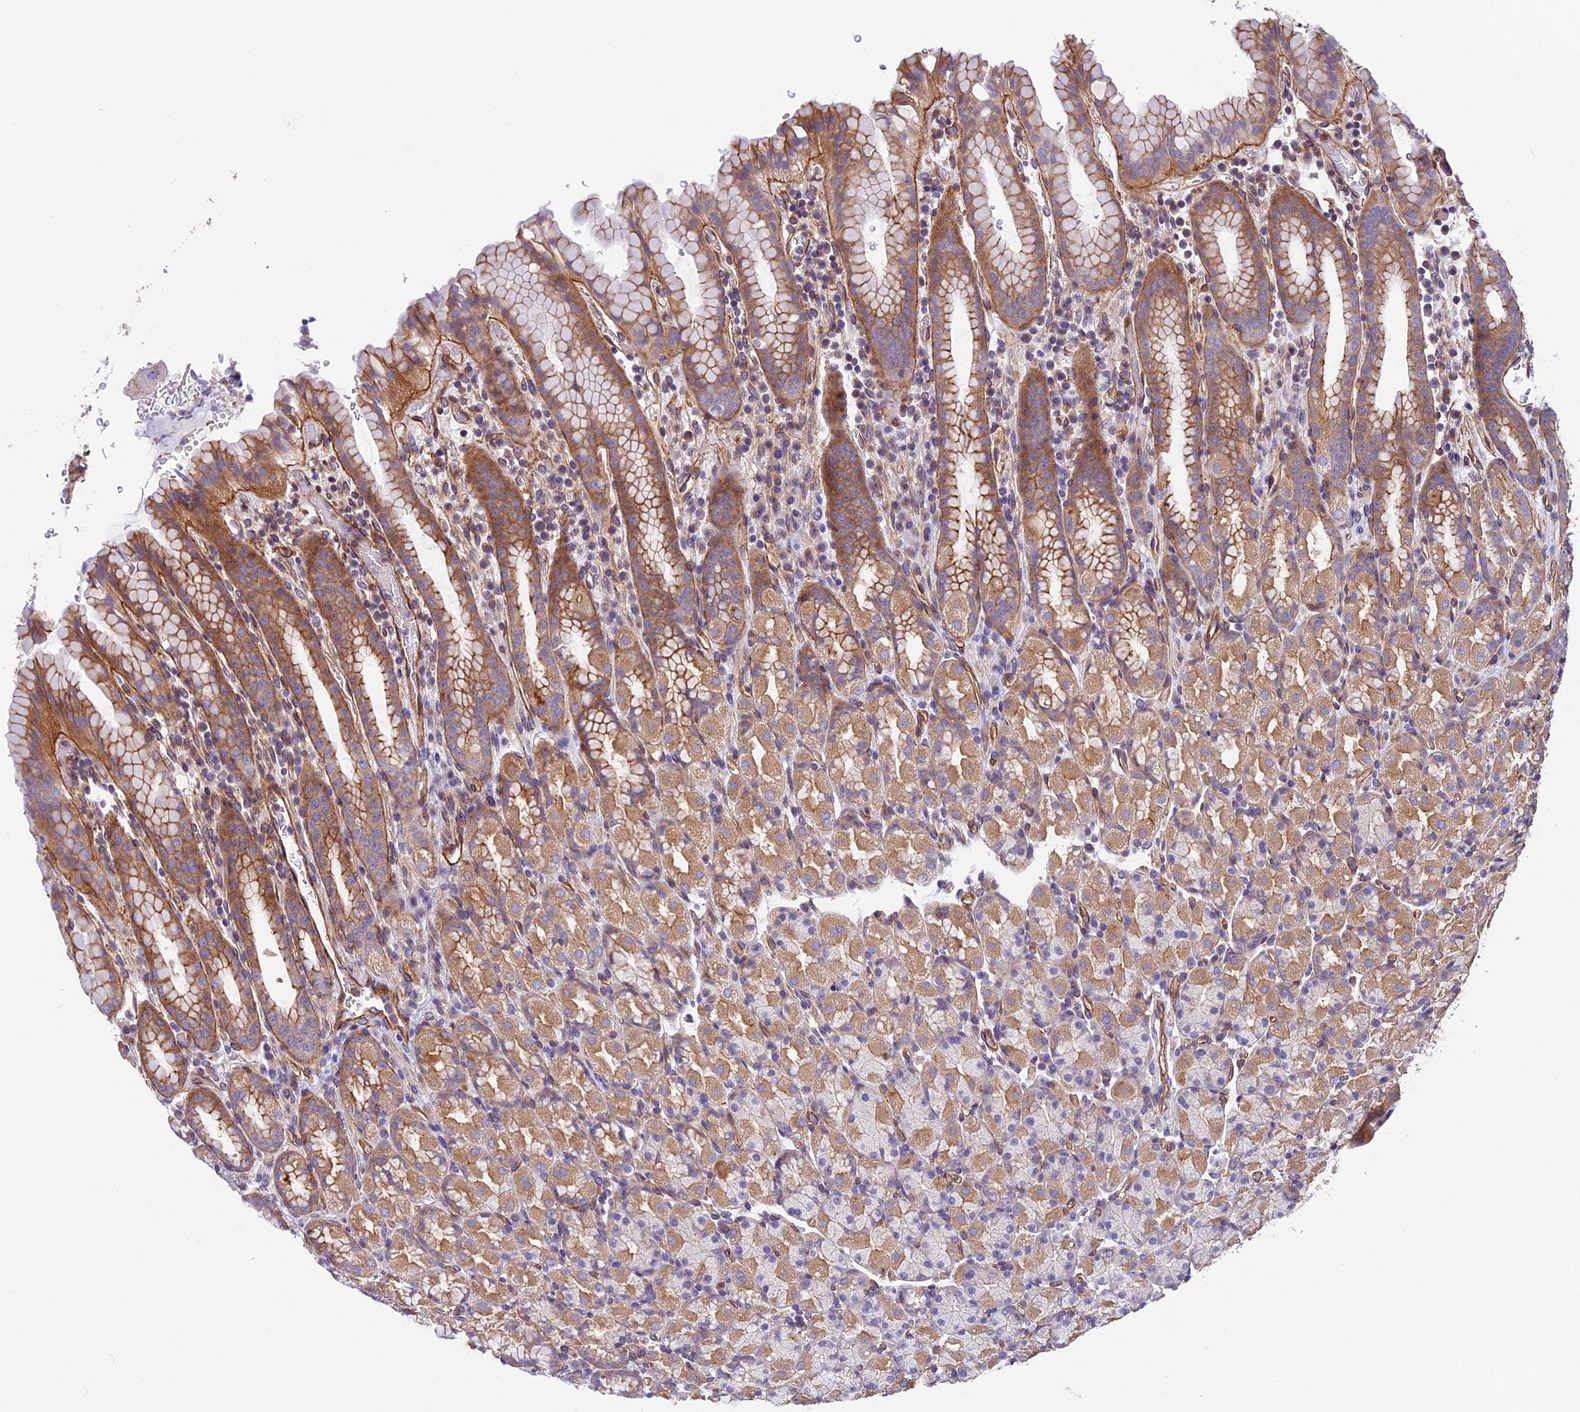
{"staining": {"intensity": "moderate", "quantity": ">75%", "location": "cytoplasmic/membranous"}, "tissue": "stomach", "cell_type": "Glandular cells", "image_type": "normal", "snomed": [{"axis": "morphology", "description": "Normal tissue, NOS"}, {"axis": "topography", "description": "Stomach, upper"}, {"axis": "topography", "description": "Stomach, lower"}, {"axis": "topography", "description": "Small intestine"}], "caption": "Normal stomach demonstrates moderate cytoplasmic/membranous expression in approximately >75% of glandular cells, visualized by immunohistochemistry.", "gene": "MED20", "patient": {"sex": "male", "age": 68}}